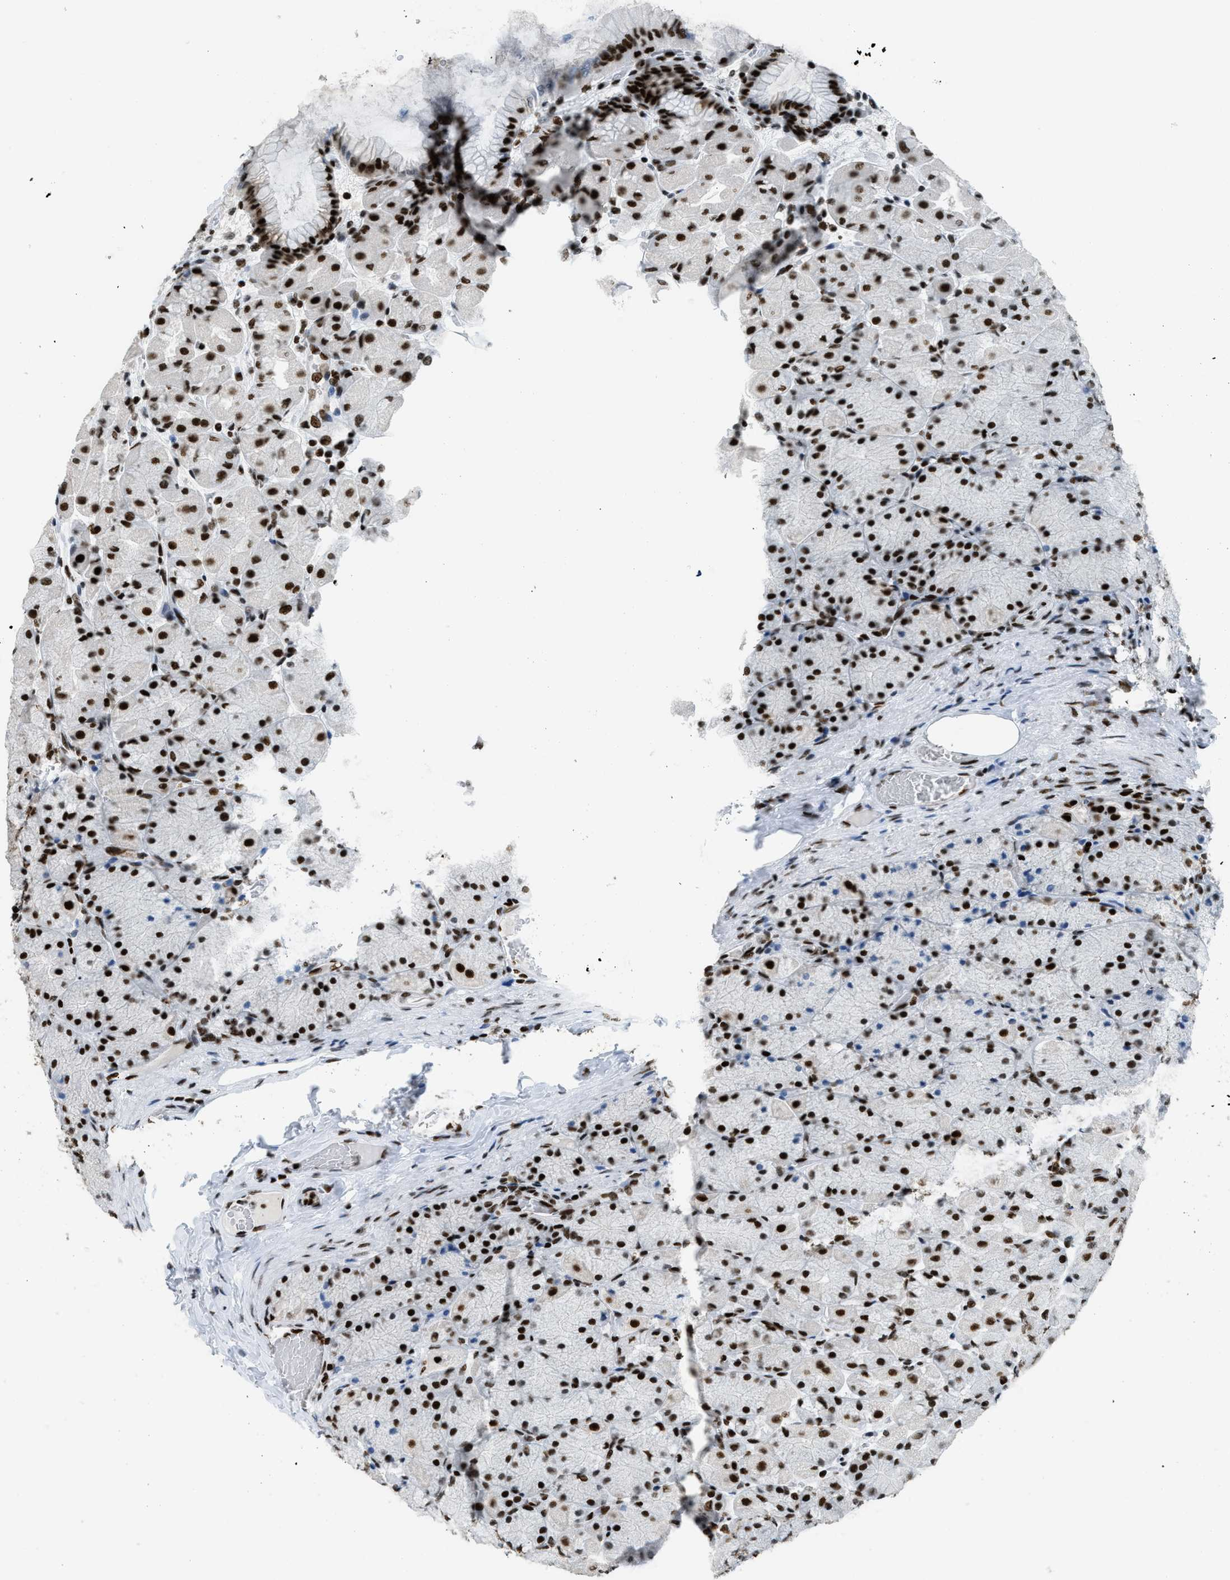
{"staining": {"intensity": "strong", "quantity": ">75%", "location": "nuclear"}, "tissue": "stomach", "cell_type": "Glandular cells", "image_type": "normal", "snomed": [{"axis": "morphology", "description": "Normal tissue, NOS"}, {"axis": "topography", "description": "Stomach, upper"}], "caption": "Immunohistochemical staining of normal stomach reveals >75% levels of strong nuclear protein positivity in about >75% of glandular cells. The protein is stained brown, and the nuclei are stained in blue (DAB (3,3'-diaminobenzidine) IHC with brightfield microscopy, high magnification).", "gene": "PIF1", "patient": {"sex": "female", "age": 56}}